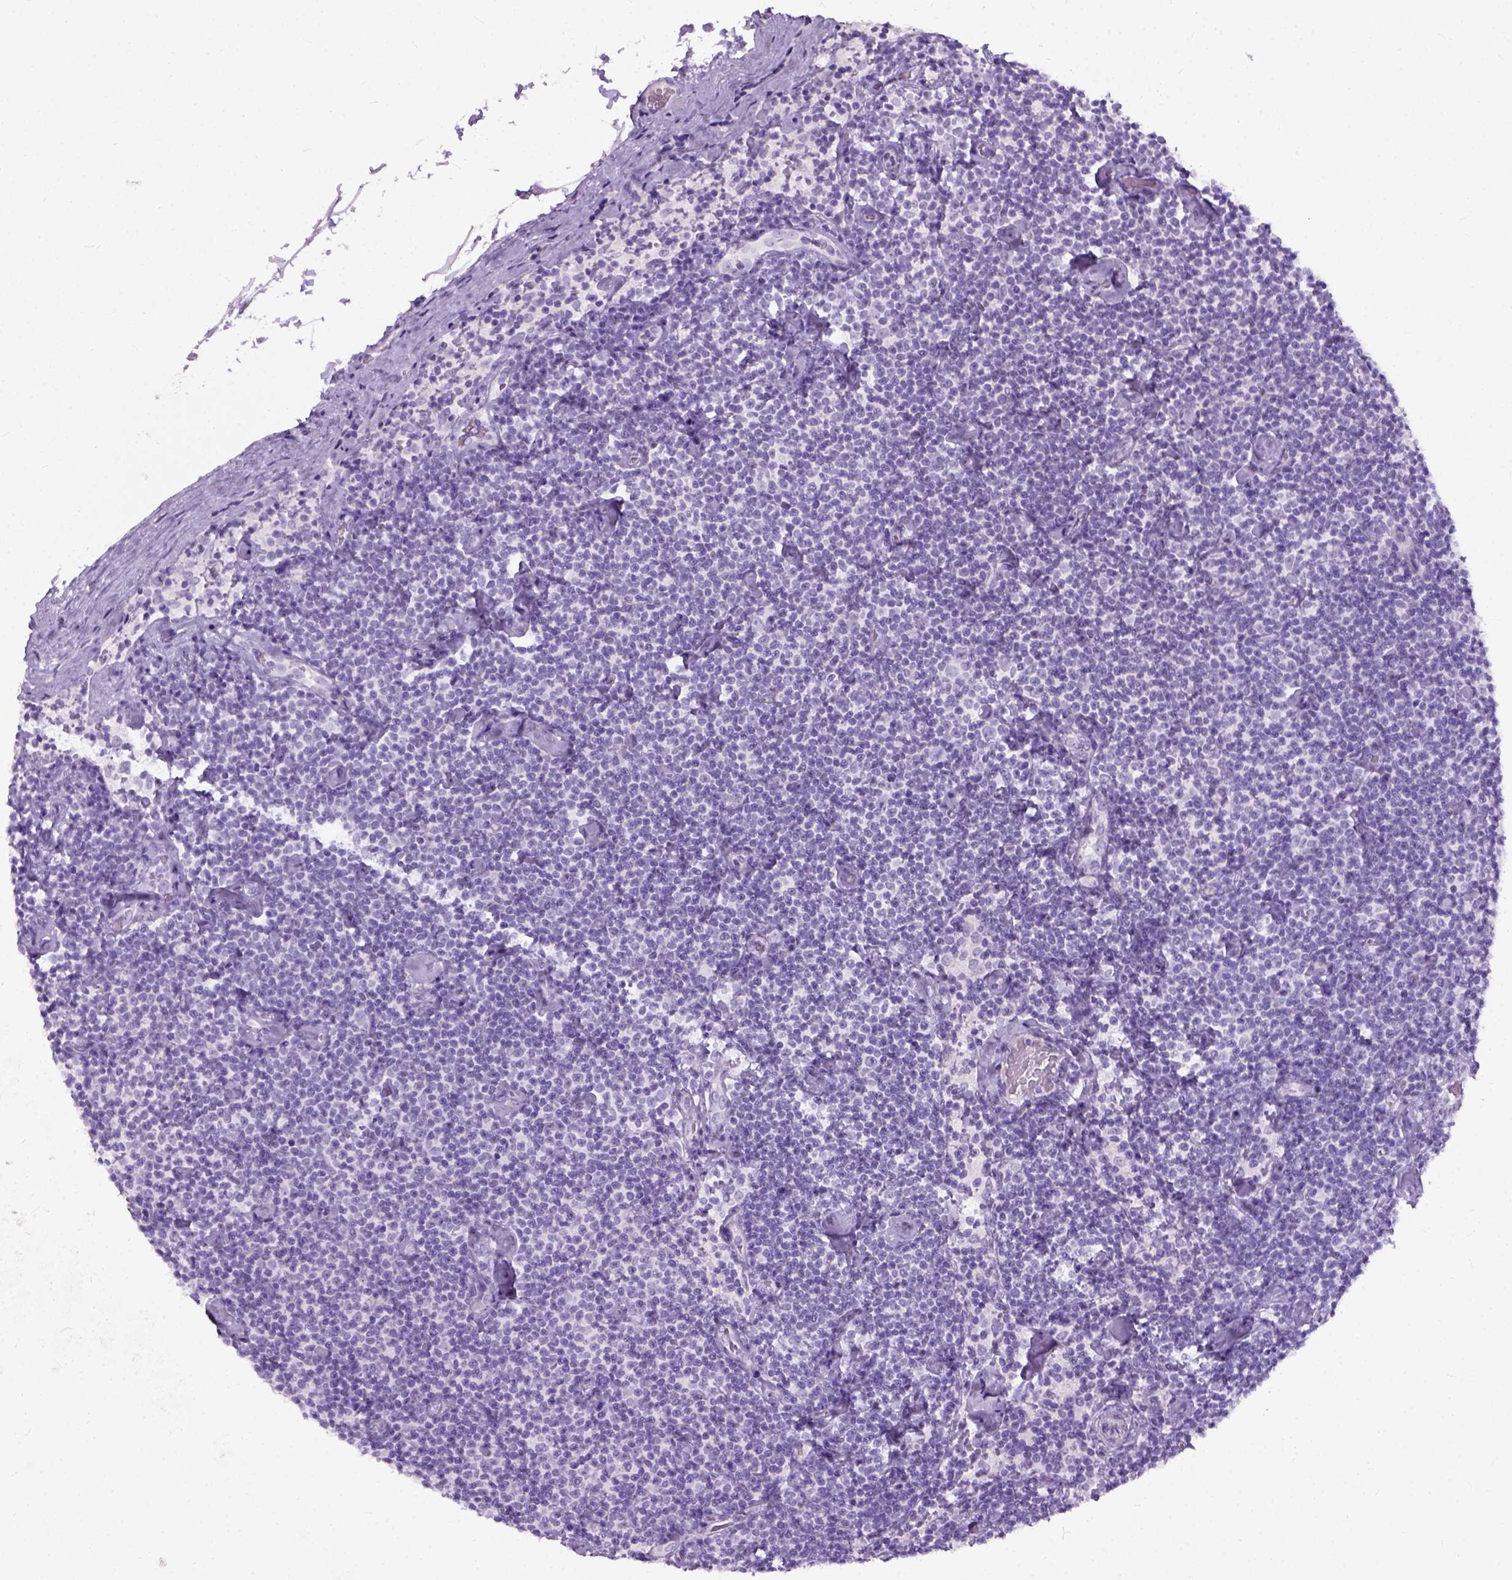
{"staining": {"intensity": "negative", "quantity": "none", "location": "none"}, "tissue": "lymphoma", "cell_type": "Tumor cells", "image_type": "cancer", "snomed": [{"axis": "morphology", "description": "Malignant lymphoma, non-Hodgkin's type, Low grade"}, {"axis": "topography", "description": "Lymph node"}], "caption": "Malignant lymphoma, non-Hodgkin's type (low-grade) stained for a protein using IHC demonstrates no staining tumor cells.", "gene": "AXDND1", "patient": {"sex": "male", "age": 81}}